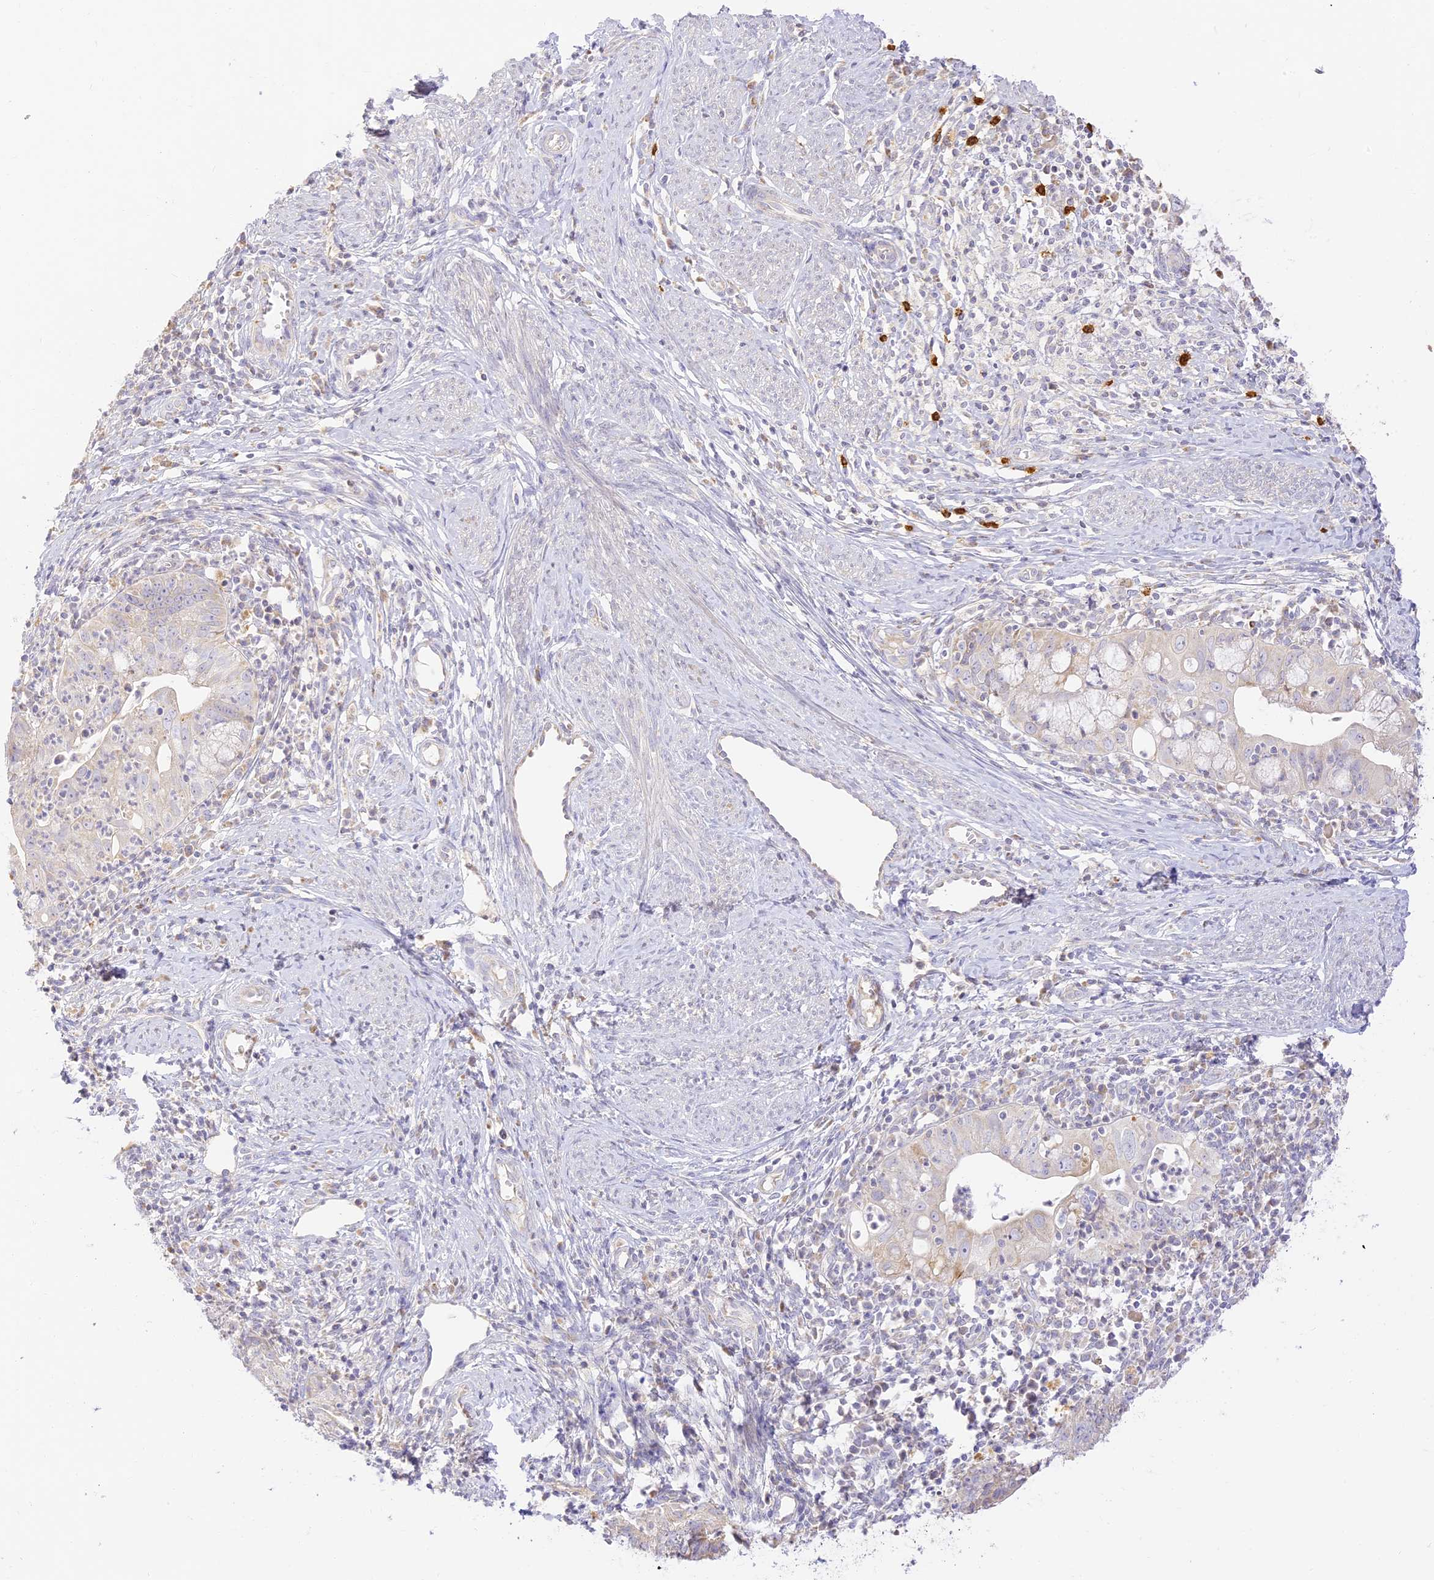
{"staining": {"intensity": "weak", "quantity": "<25%", "location": "cytoplasmic/membranous"}, "tissue": "cervical cancer", "cell_type": "Tumor cells", "image_type": "cancer", "snomed": [{"axis": "morphology", "description": "Adenocarcinoma, NOS"}, {"axis": "topography", "description": "Cervix"}], "caption": "IHC image of neoplastic tissue: human cervical adenocarcinoma stained with DAB shows no significant protein staining in tumor cells.", "gene": "LRRC15", "patient": {"sex": "female", "age": 36}}